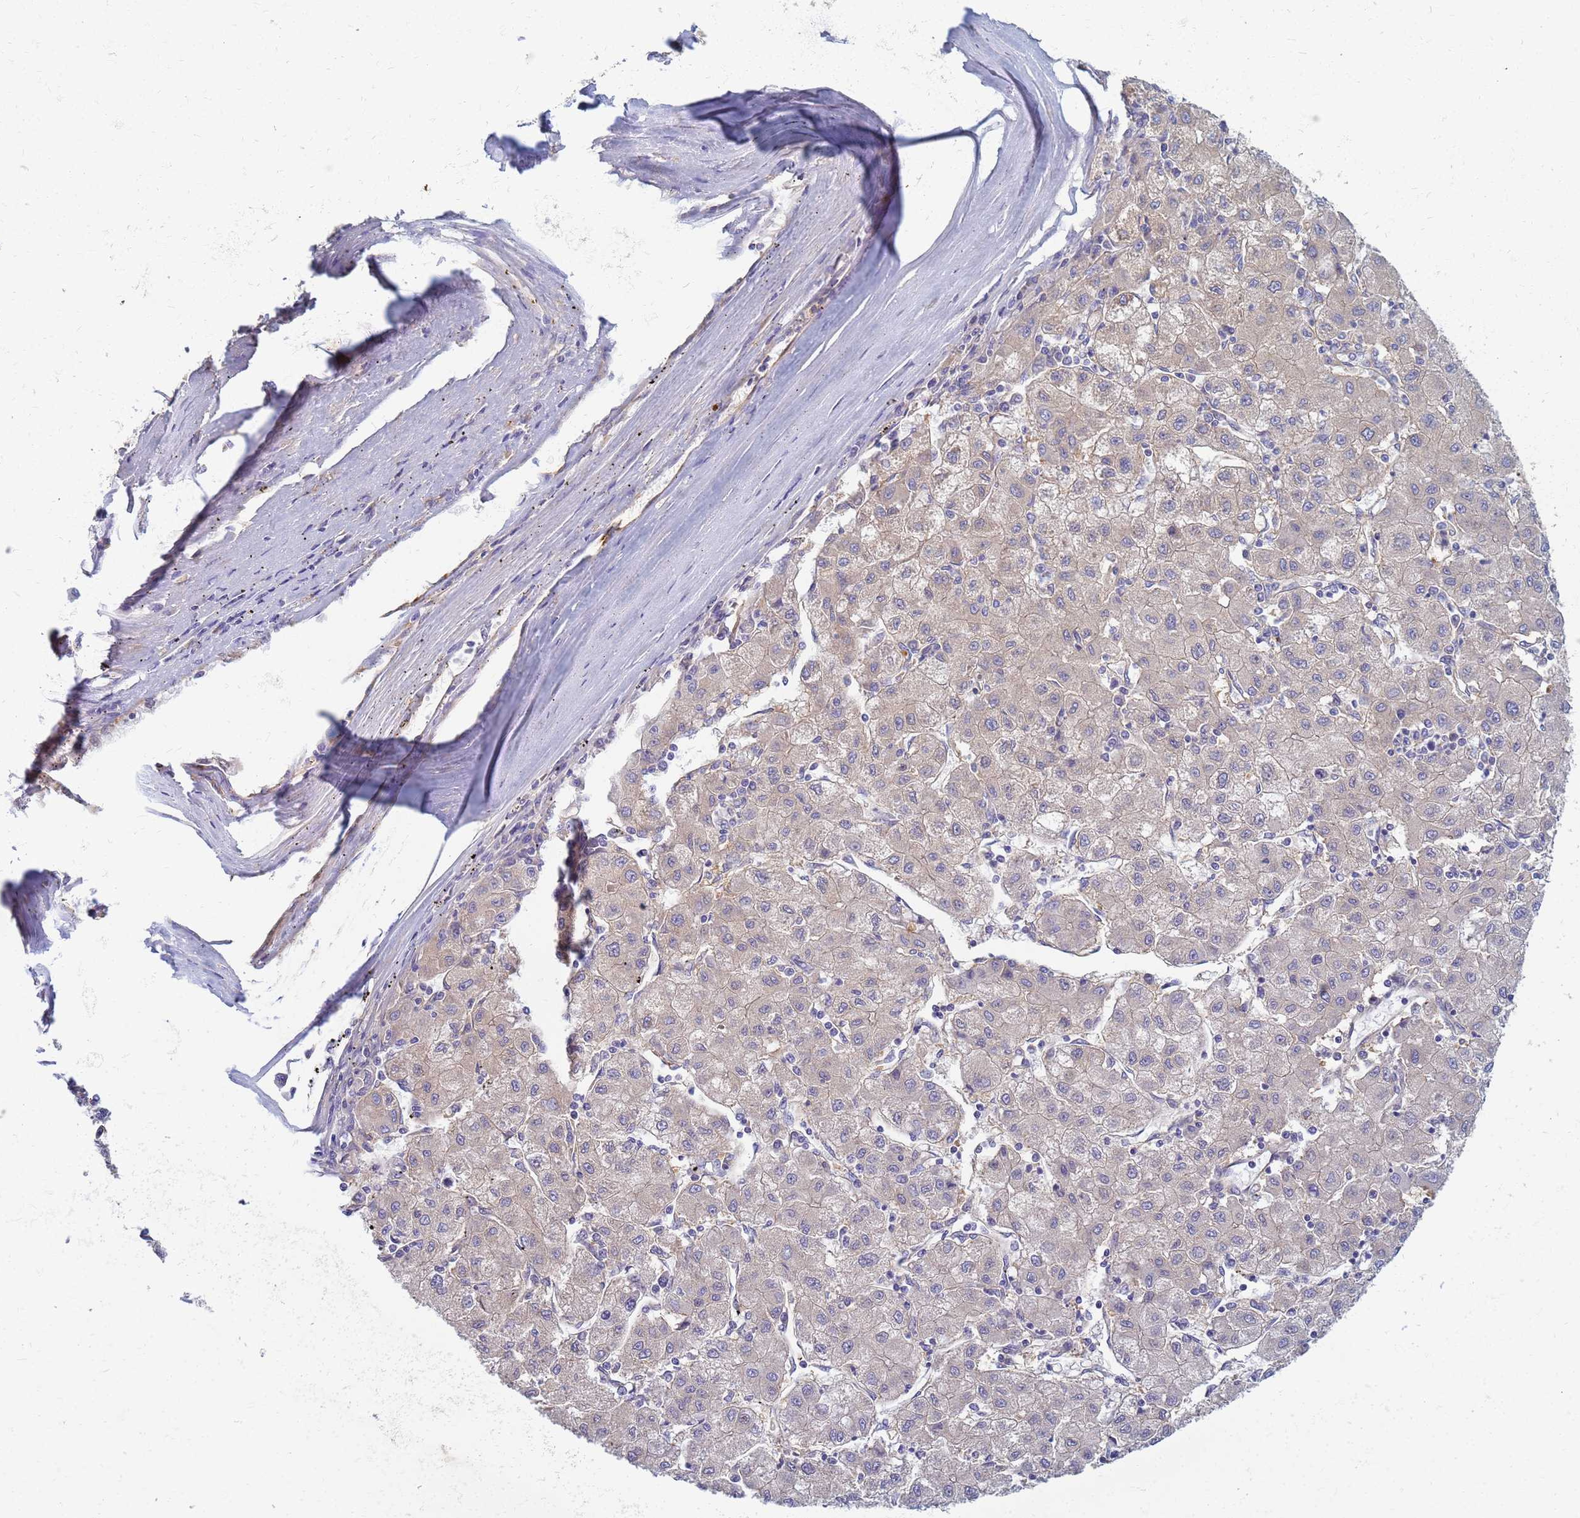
{"staining": {"intensity": "negative", "quantity": "none", "location": "none"}, "tissue": "liver cancer", "cell_type": "Tumor cells", "image_type": "cancer", "snomed": [{"axis": "morphology", "description": "Carcinoma, Hepatocellular, NOS"}, {"axis": "topography", "description": "Liver"}], "caption": "This is an IHC image of human liver cancer. There is no staining in tumor cells.", "gene": "EEA1", "patient": {"sex": "male", "age": 72}}